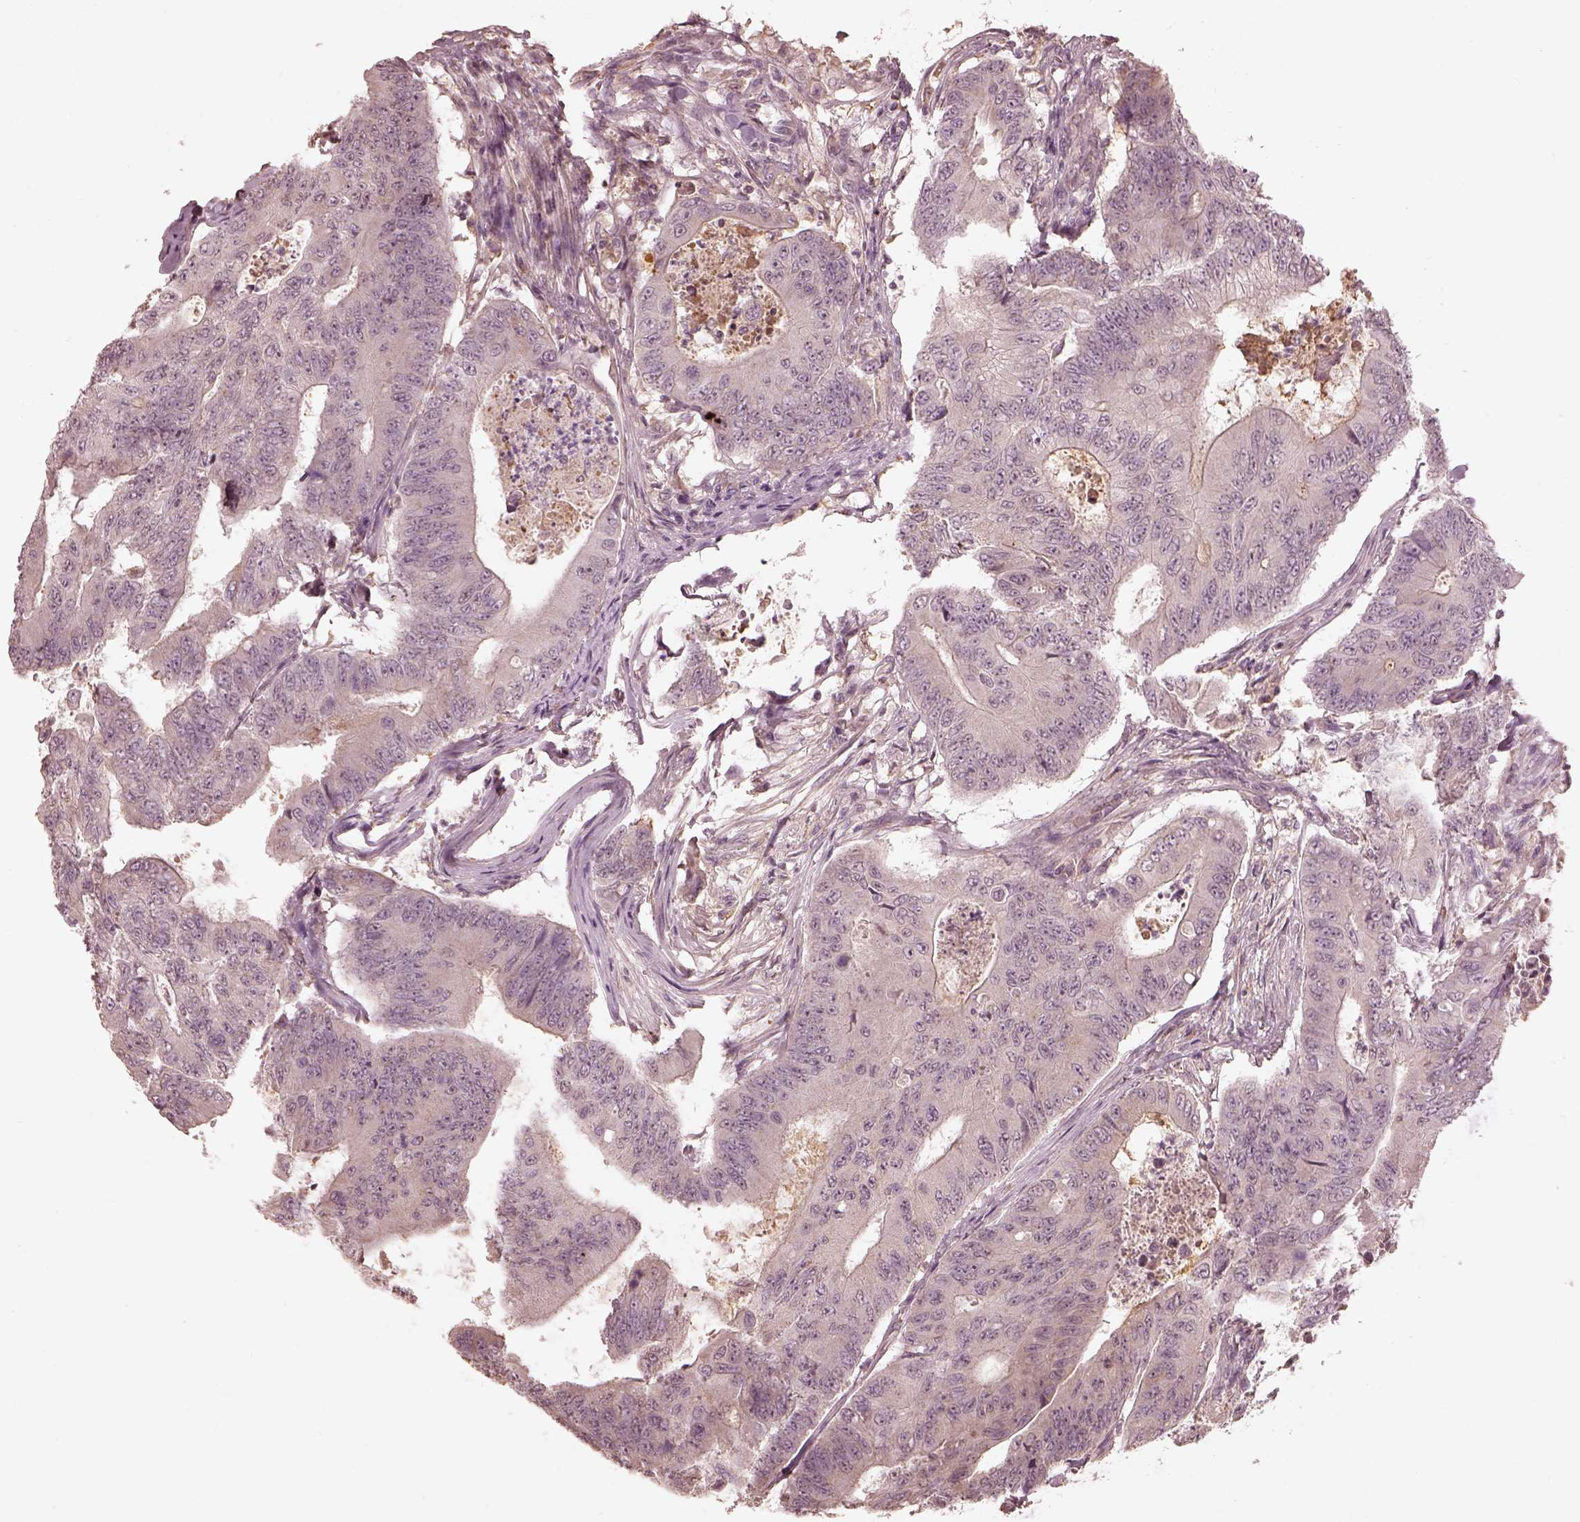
{"staining": {"intensity": "negative", "quantity": "none", "location": "none"}, "tissue": "colorectal cancer", "cell_type": "Tumor cells", "image_type": "cancer", "snomed": [{"axis": "morphology", "description": "Adenocarcinoma, NOS"}, {"axis": "topography", "description": "Colon"}], "caption": "This is an IHC micrograph of colorectal cancer (adenocarcinoma). There is no expression in tumor cells.", "gene": "CALR3", "patient": {"sex": "female", "age": 48}}